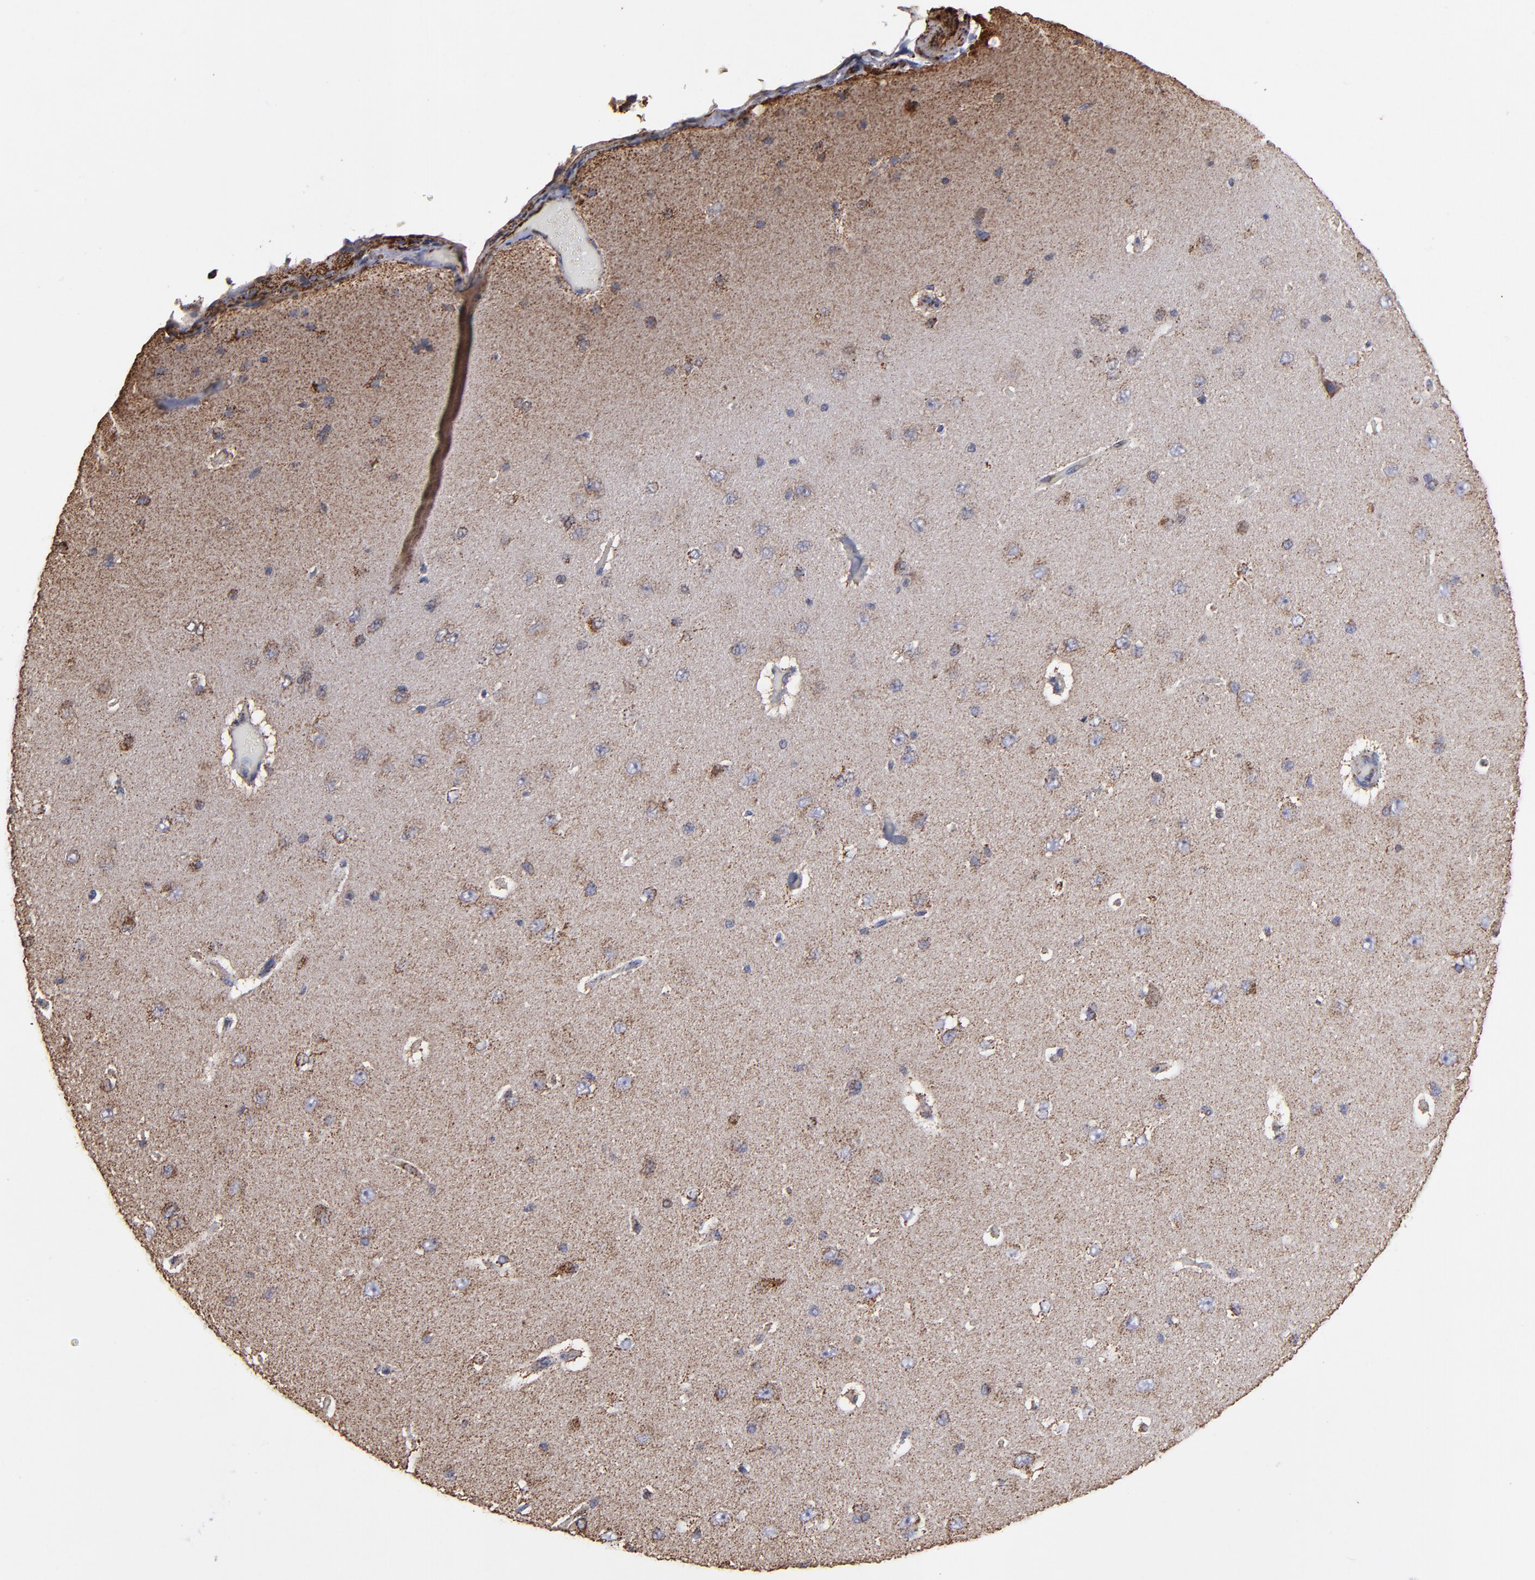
{"staining": {"intensity": "moderate", "quantity": "25%-75%", "location": "cytoplasmic/membranous"}, "tissue": "cerebral cortex", "cell_type": "Endothelial cells", "image_type": "normal", "snomed": [{"axis": "morphology", "description": "Normal tissue, NOS"}, {"axis": "topography", "description": "Cerebral cortex"}], "caption": "The photomicrograph demonstrates immunohistochemical staining of normal cerebral cortex. There is moderate cytoplasmic/membranous positivity is seen in approximately 25%-75% of endothelial cells. (Brightfield microscopy of DAB IHC at high magnification).", "gene": "SOD2", "patient": {"sex": "female", "age": 45}}